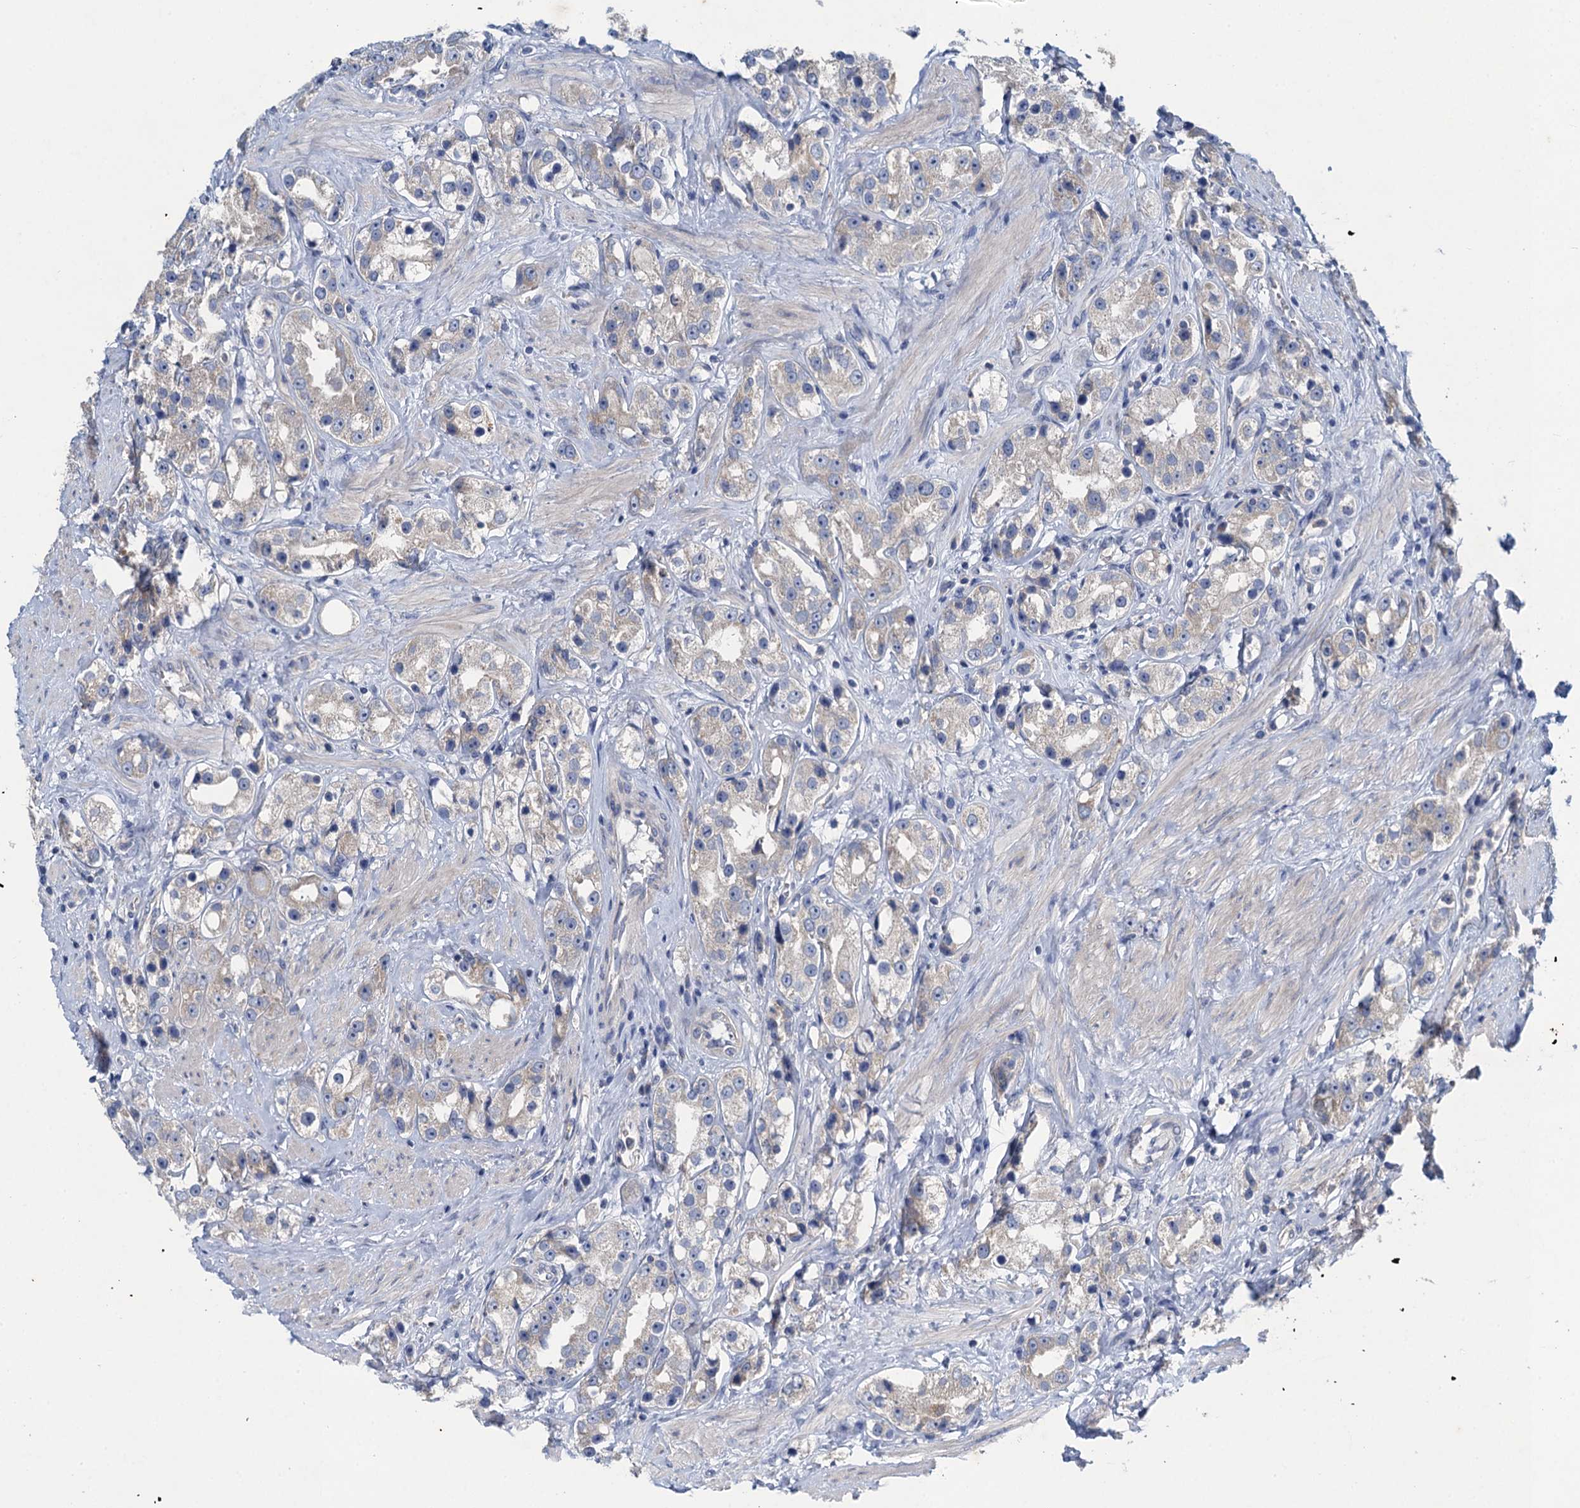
{"staining": {"intensity": "weak", "quantity": "<25%", "location": "cytoplasmic/membranous"}, "tissue": "prostate cancer", "cell_type": "Tumor cells", "image_type": "cancer", "snomed": [{"axis": "morphology", "description": "Adenocarcinoma, NOS"}, {"axis": "topography", "description": "Prostate"}], "caption": "Tumor cells show no significant staining in adenocarcinoma (prostate).", "gene": "SNAP29", "patient": {"sex": "male", "age": 79}}